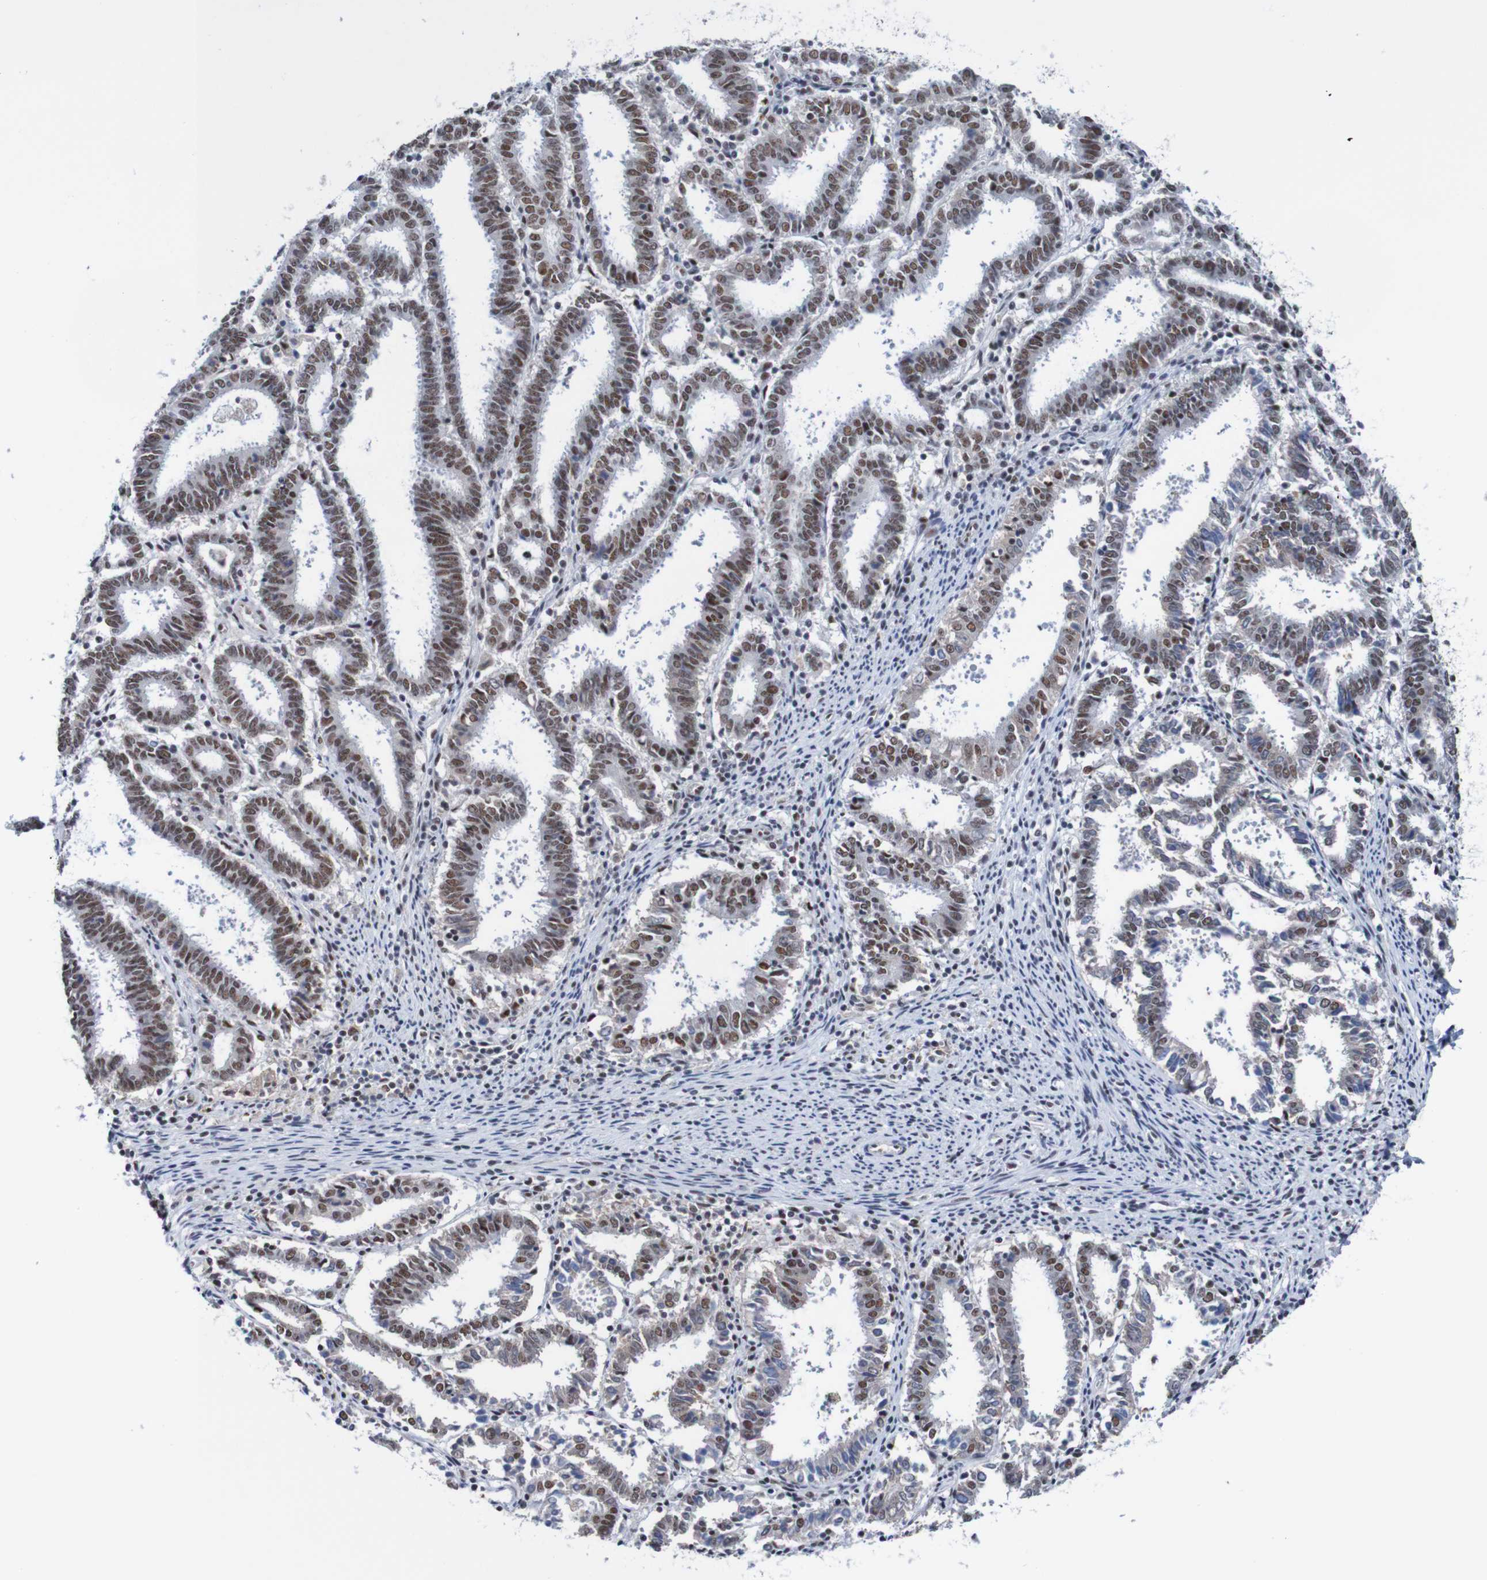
{"staining": {"intensity": "moderate", "quantity": ">75%", "location": "nuclear"}, "tissue": "endometrial cancer", "cell_type": "Tumor cells", "image_type": "cancer", "snomed": [{"axis": "morphology", "description": "Adenocarcinoma, NOS"}, {"axis": "topography", "description": "Uterus"}], "caption": "Immunohistochemical staining of endometrial adenocarcinoma exhibits moderate nuclear protein positivity in approximately >75% of tumor cells.", "gene": "CDC5L", "patient": {"sex": "female", "age": 83}}